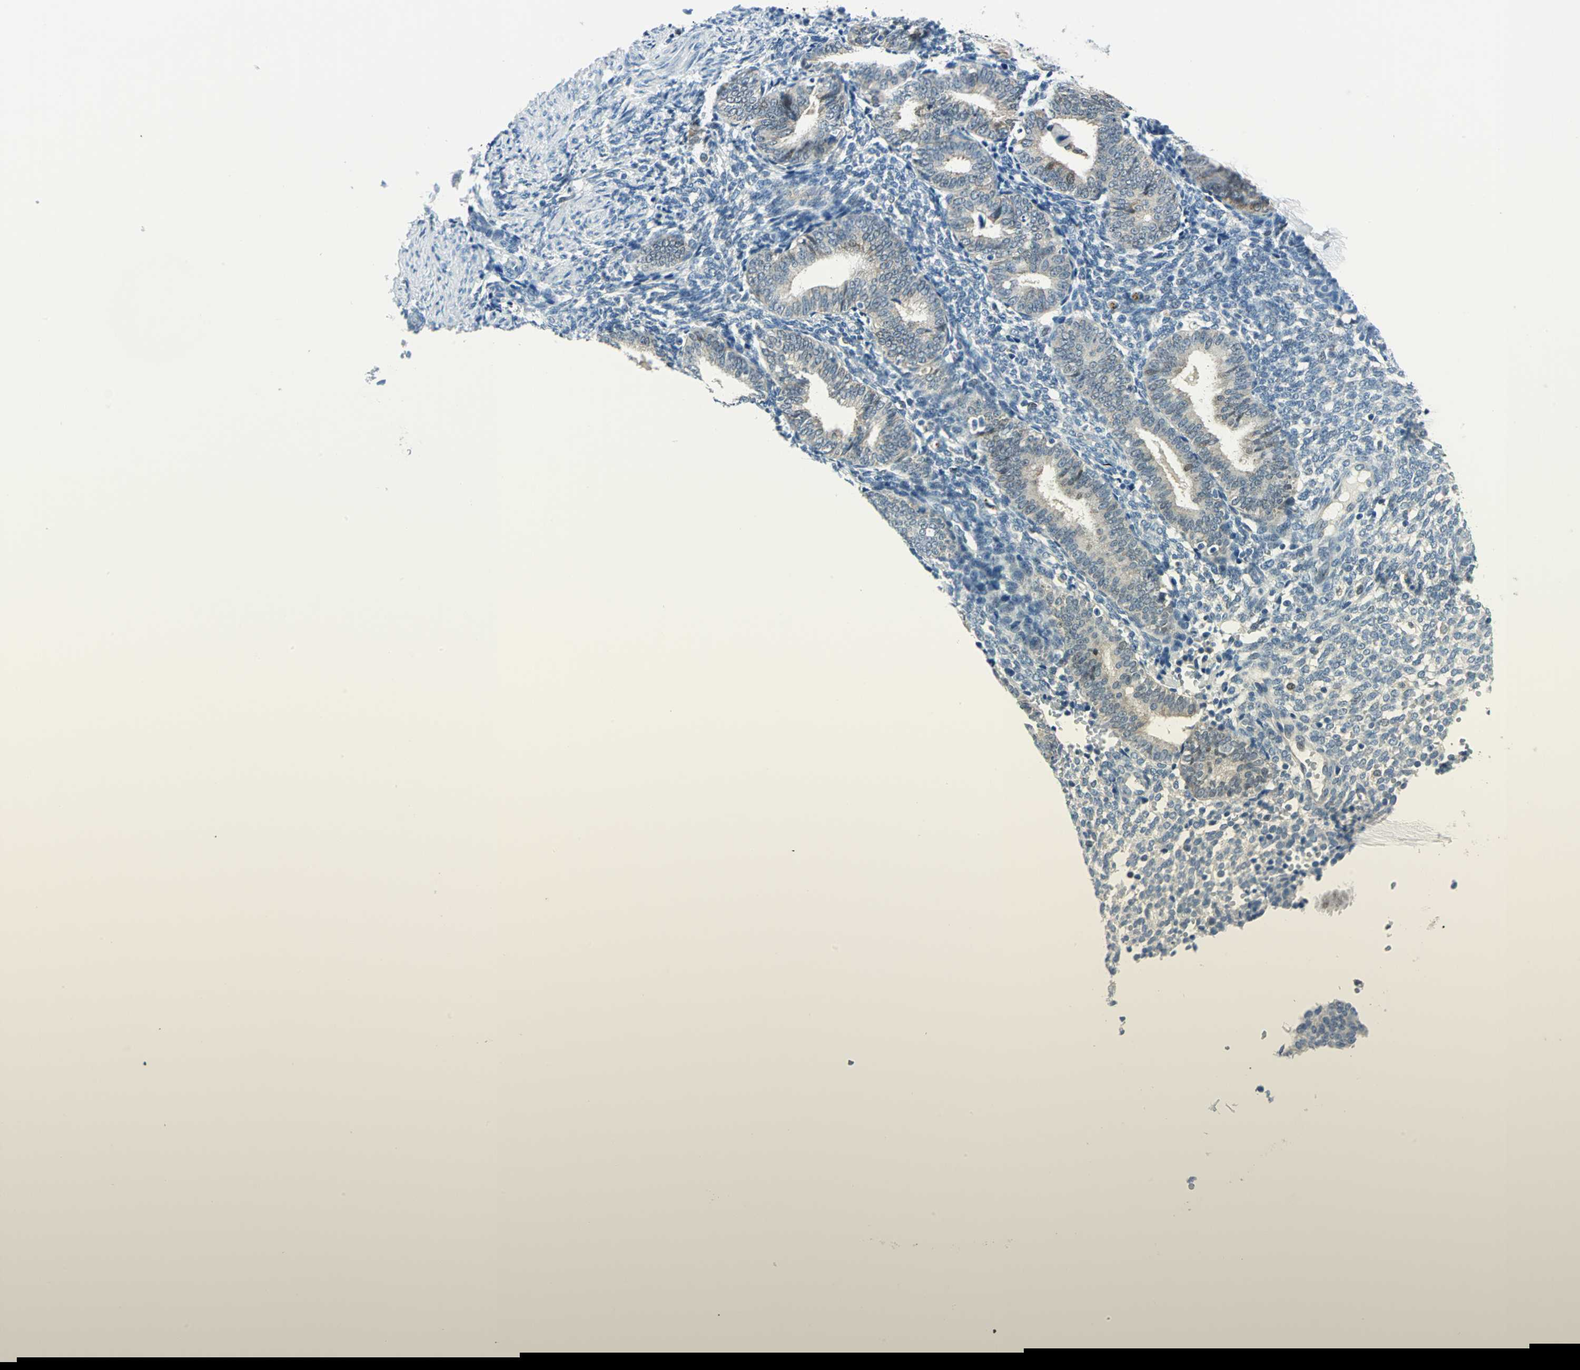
{"staining": {"intensity": "negative", "quantity": "none", "location": "none"}, "tissue": "endometrium", "cell_type": "Cells in endometrial stroma", "image_type": "normal", "snomed": [{"axis": "morphology", "description": "Normal tissue, NOS"}, {"axis": "topography", "description": "Endometrium"}], "caption": "Immunohistochemistry (IHC) micrograph of normal endometrium stained for a protein (brown), which demonstrates no positivity in cells in endometrial stroma.", "gene": "AKR1A1", "patient": {"sex": "female", "age": 61}}